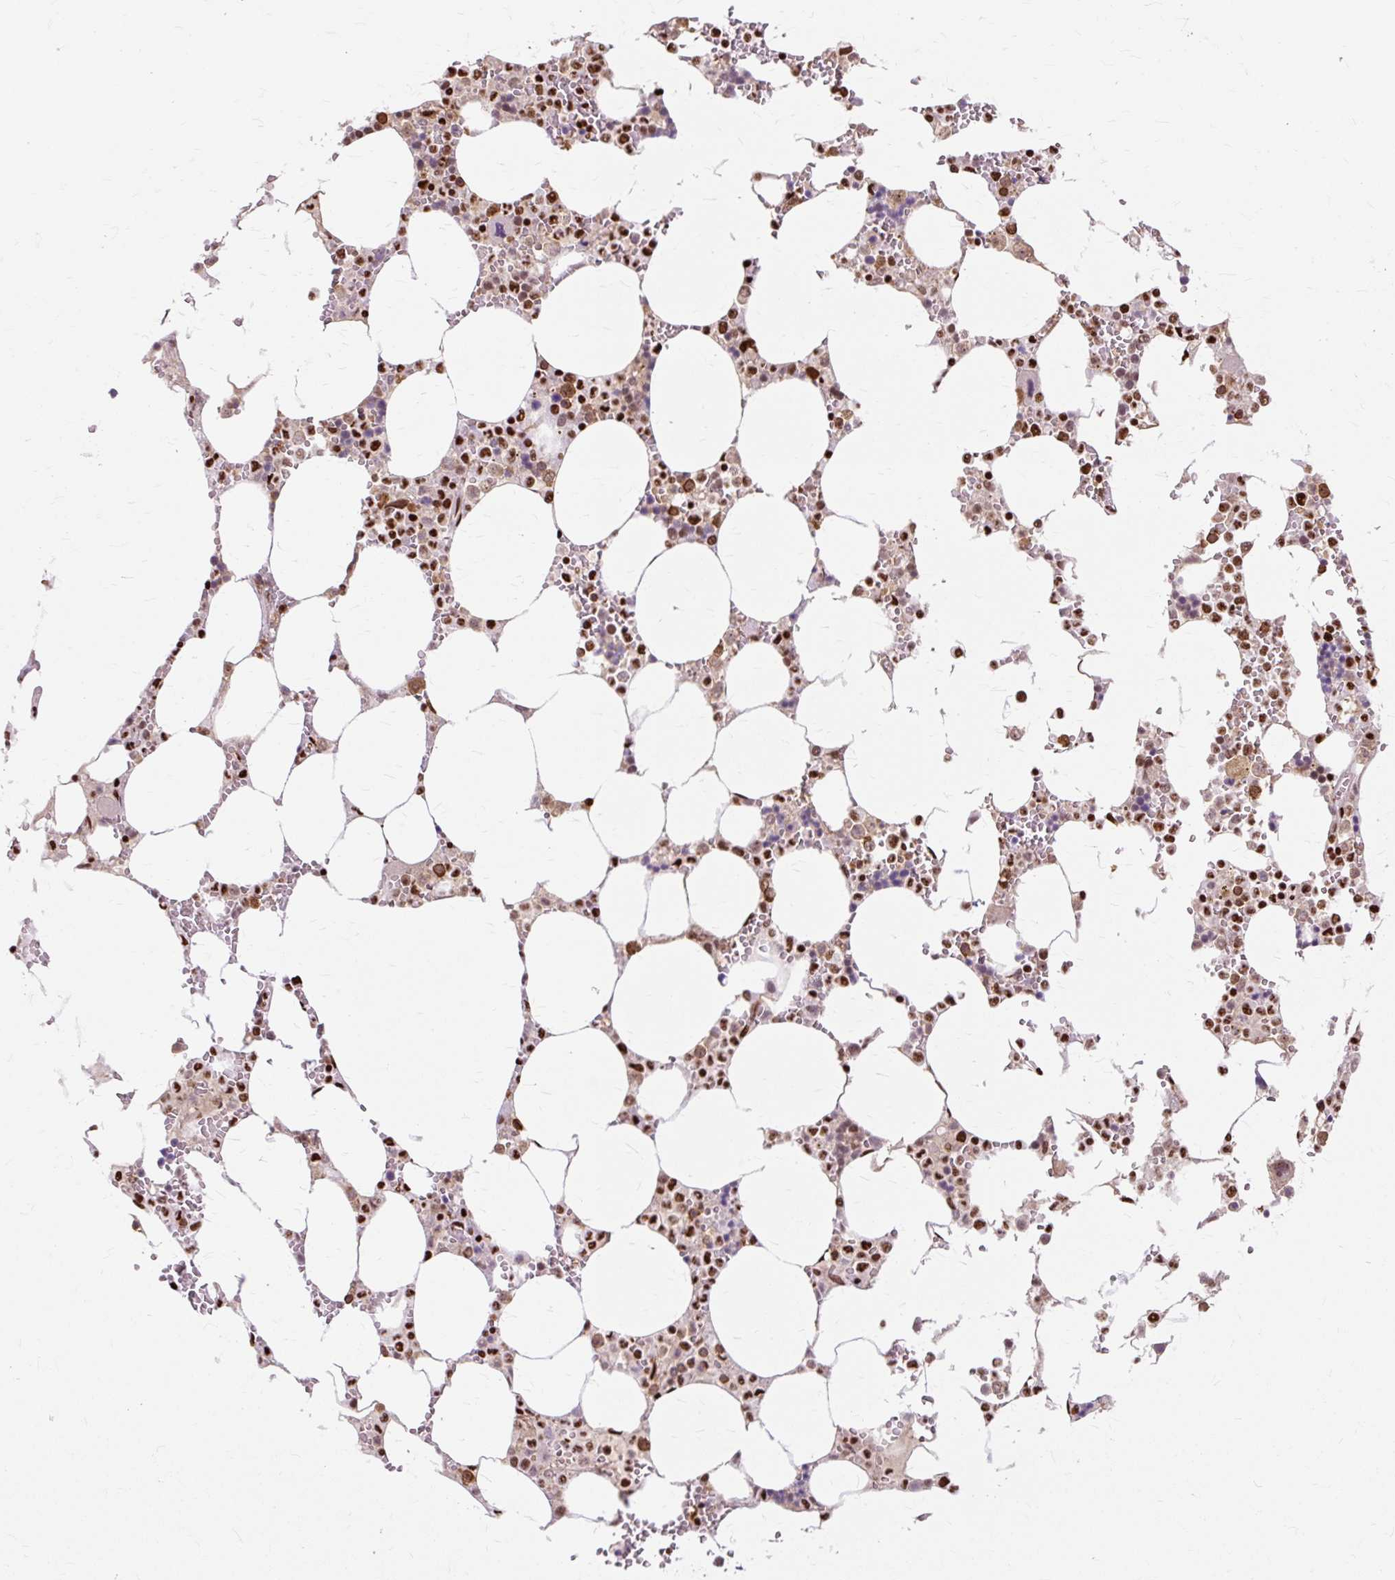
{"staining": {"intensity": "strong", "quantity": ">75%", "location": "nuclear"}, "tissue": "bone marrow", "cell_type": "Hematopoietic cells", "image_type": "normal", "snomed": [{"axis": "morphology", "description": "Normal tissue, NOS"}, {"axis": "topography", "description": "Bone marrow"}], "caption": "This image shows benign bone marrow stained with immunohistochemistry to label a protein in brown. The nuclear of hematopoietic cells show strong positivity for the protein. Nuclei are counter-stained blue.", "gene": "XRCC6", "patient": {"sex": "male", "age": 64}}